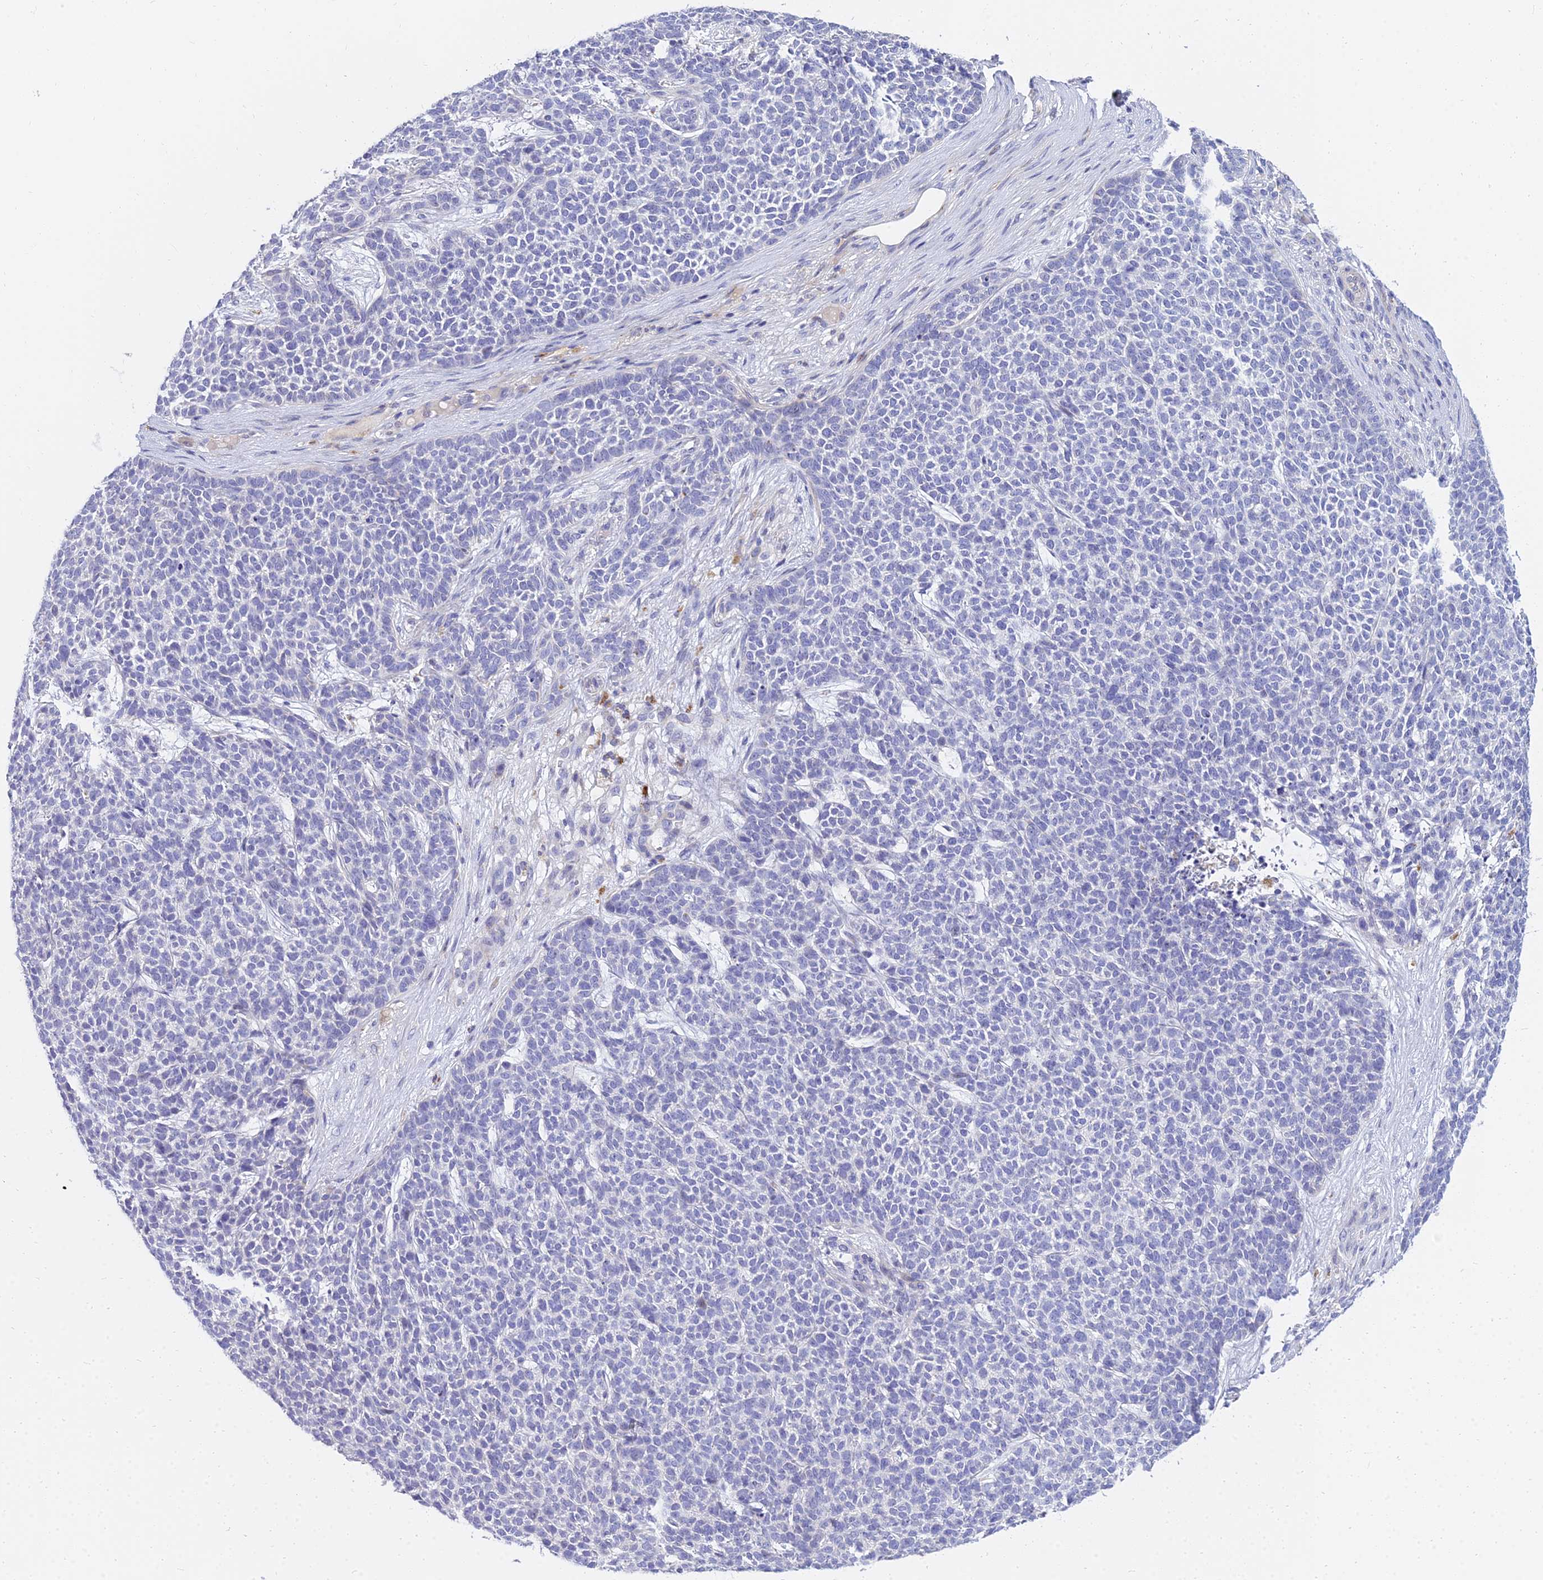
{"staining": {"intensity": "negative", "quantity": "none", "location": "none"}, "tissue": "skin cancer", "cell_type": "Tumor cells", "image_type": "cancer", "snomed": [{"axis": "morphology", "description": "Basal cell carcinoma"}, {"axis": "topography", "description": "Skin"}], "caption": "The histopathology image demonstrates no significant expression in tumor cells of skin cancer. (Stains: DAB (3,3'-diaminobenzidine) immunohistochemistry (IHC) with hematoxylin counter stain, Microscopy: brightfield microscopy at high magnification).", "gene": "VWC2L", "patient": {"sex": "female", "age": 84}}